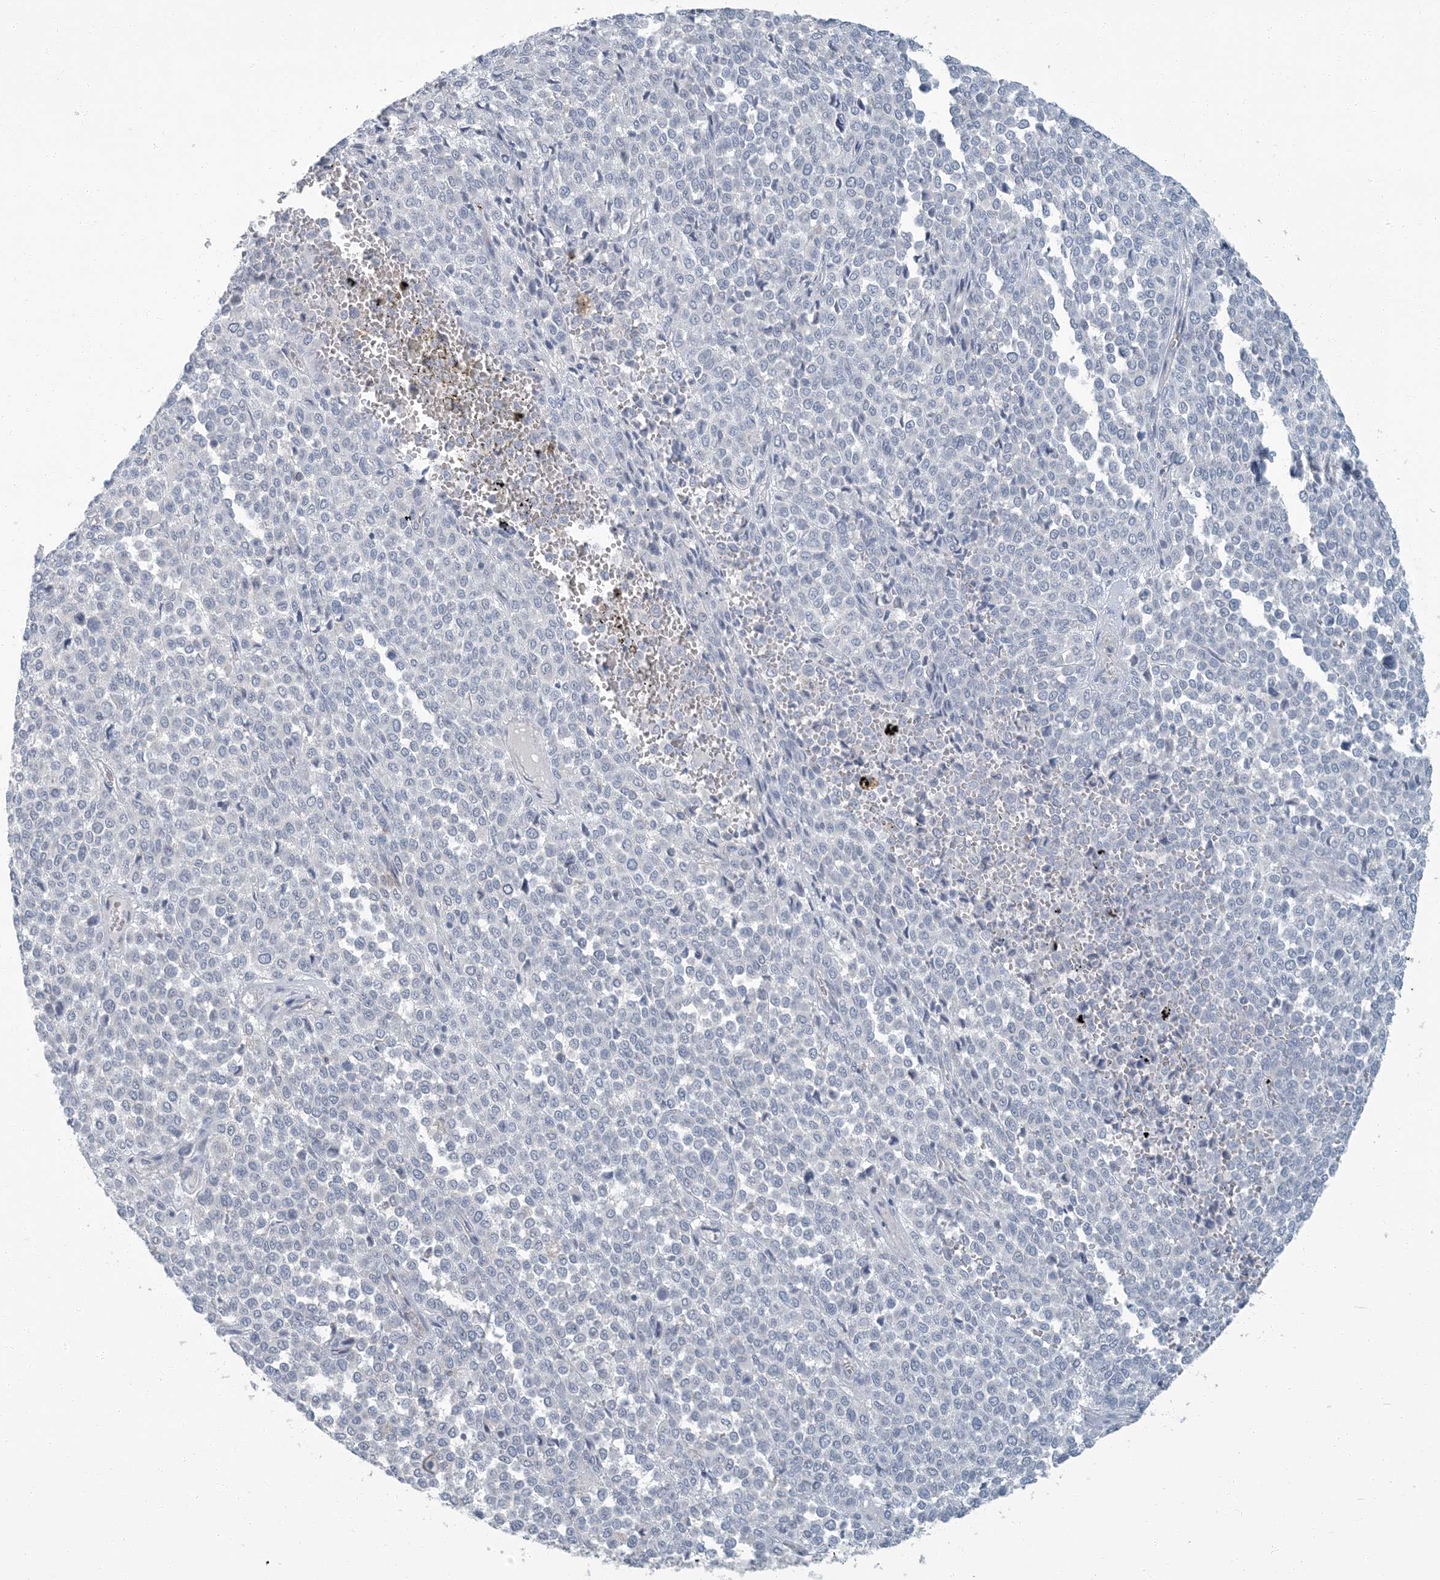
{"staining": {"intensity": "negative", "quantity": "none", "location": "none"}, "tissue": "melanoma", "cell_type": "Tumor cells", "image_type": "cancer", "snomed": [{"axis": "morphology", "description": "Malignant melanoma, Metastatic site"}, {"axis": "topography", "description": "Pancreas"}], "caption": "The micrograph exhibits no staining of tumor cells in malignant melanoma (metastatic site).", "gene": "EPHA4", "patient": {"sex": "female", "age": 30}}